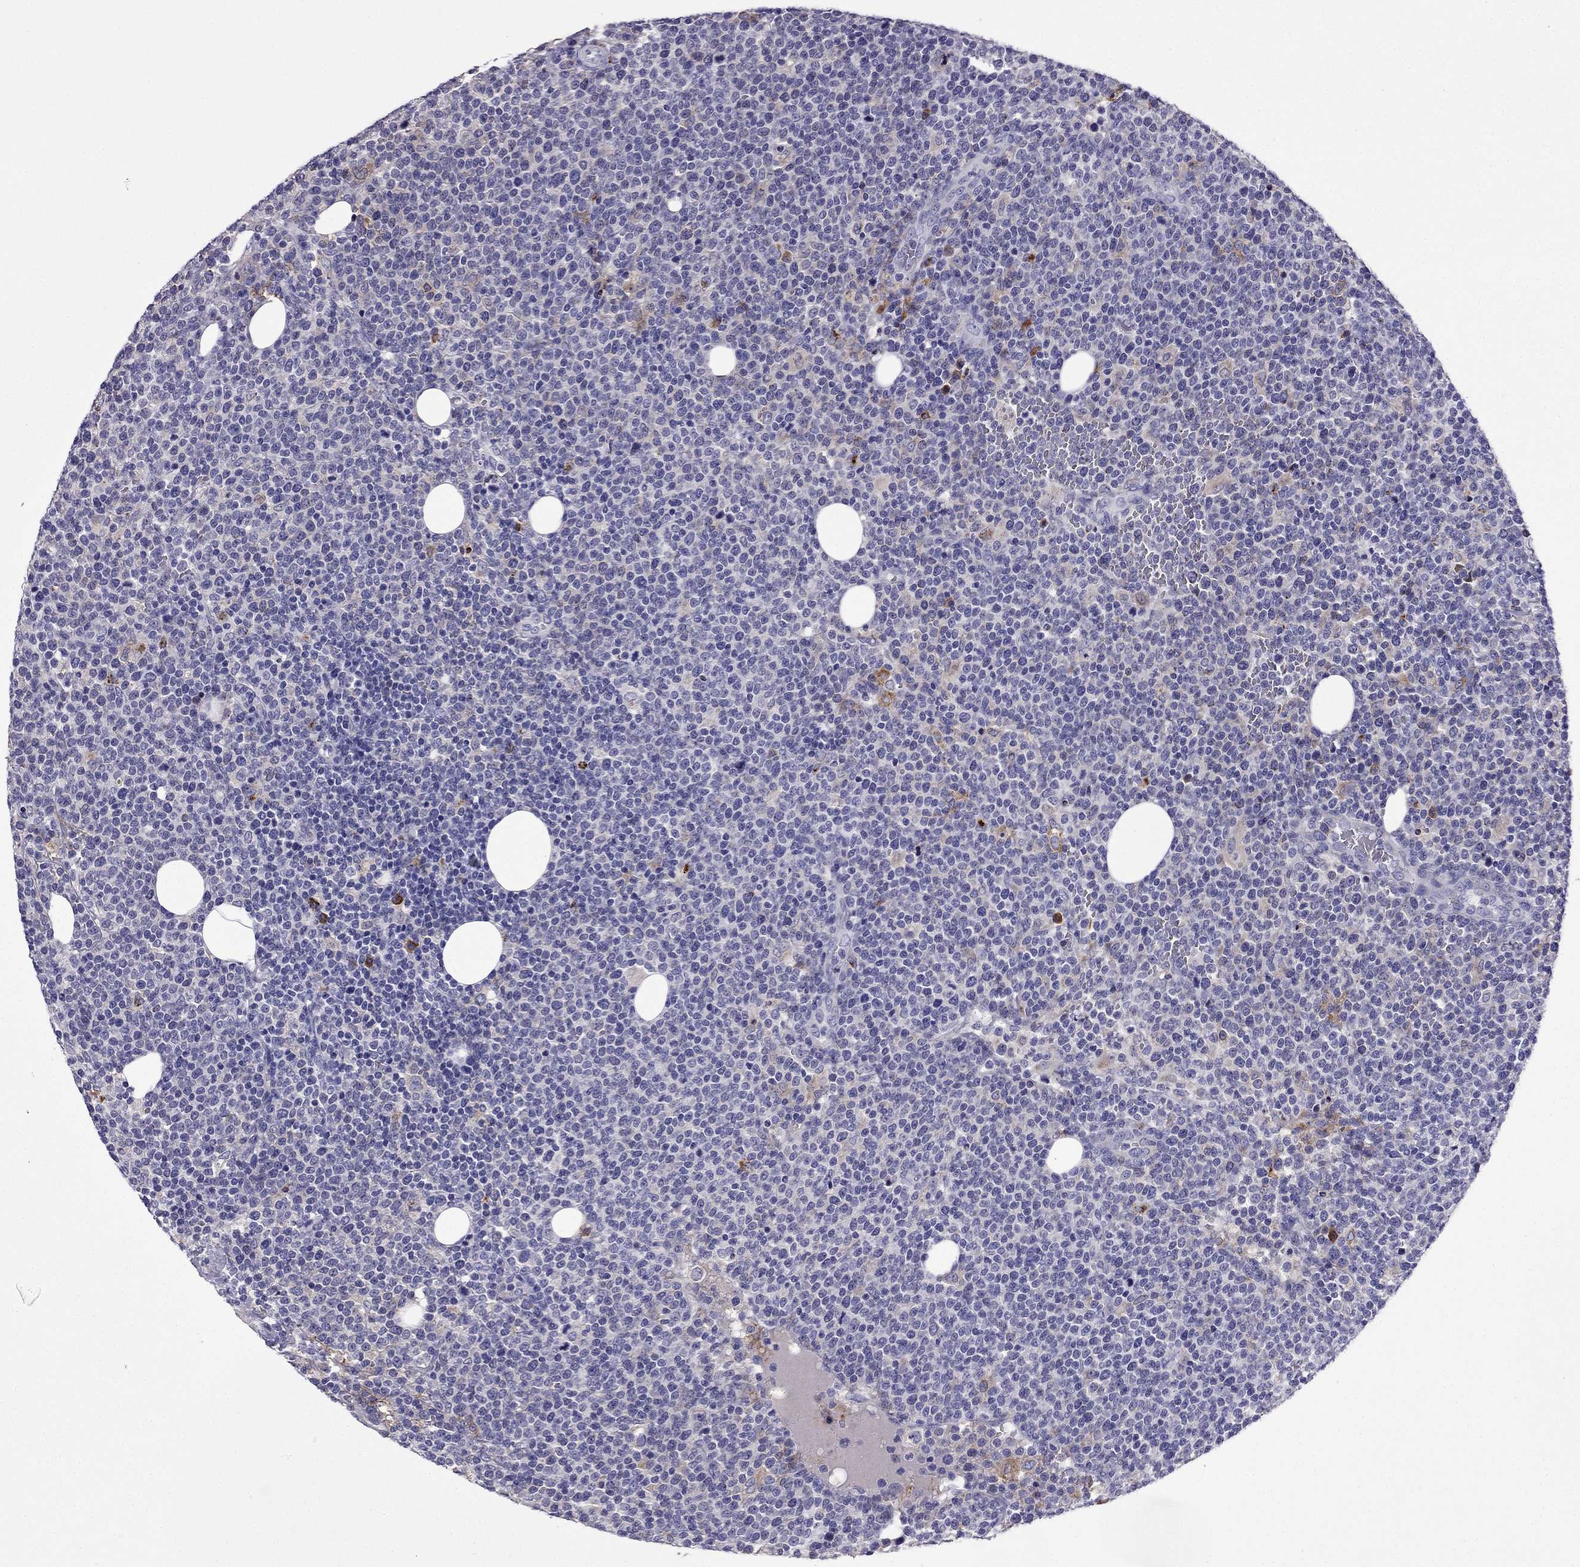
{"staining": {"intensity": "negative", "quantity": "none", "location": "none"}, "tissue": "lymphoma", "cell_type": "Tumor cells", "image_type": "cancer", "snomed": [{"axis": "morphology", "description": "Malignant lymphoma, non-Hodgkin's type, High grade"}, {"axis": "topography", "description": "Lymph node"}], "caption": "DAB (3,3'-diaminobenzidine) immunohistochemical staining of human lymphoma reveals no significant expression in tumor cells. (Brightfield microscopy of DAB immunohistochemistry at high magnification).", "gene": "TSSK4", "patient": {"sex": "male", "age": 61}}